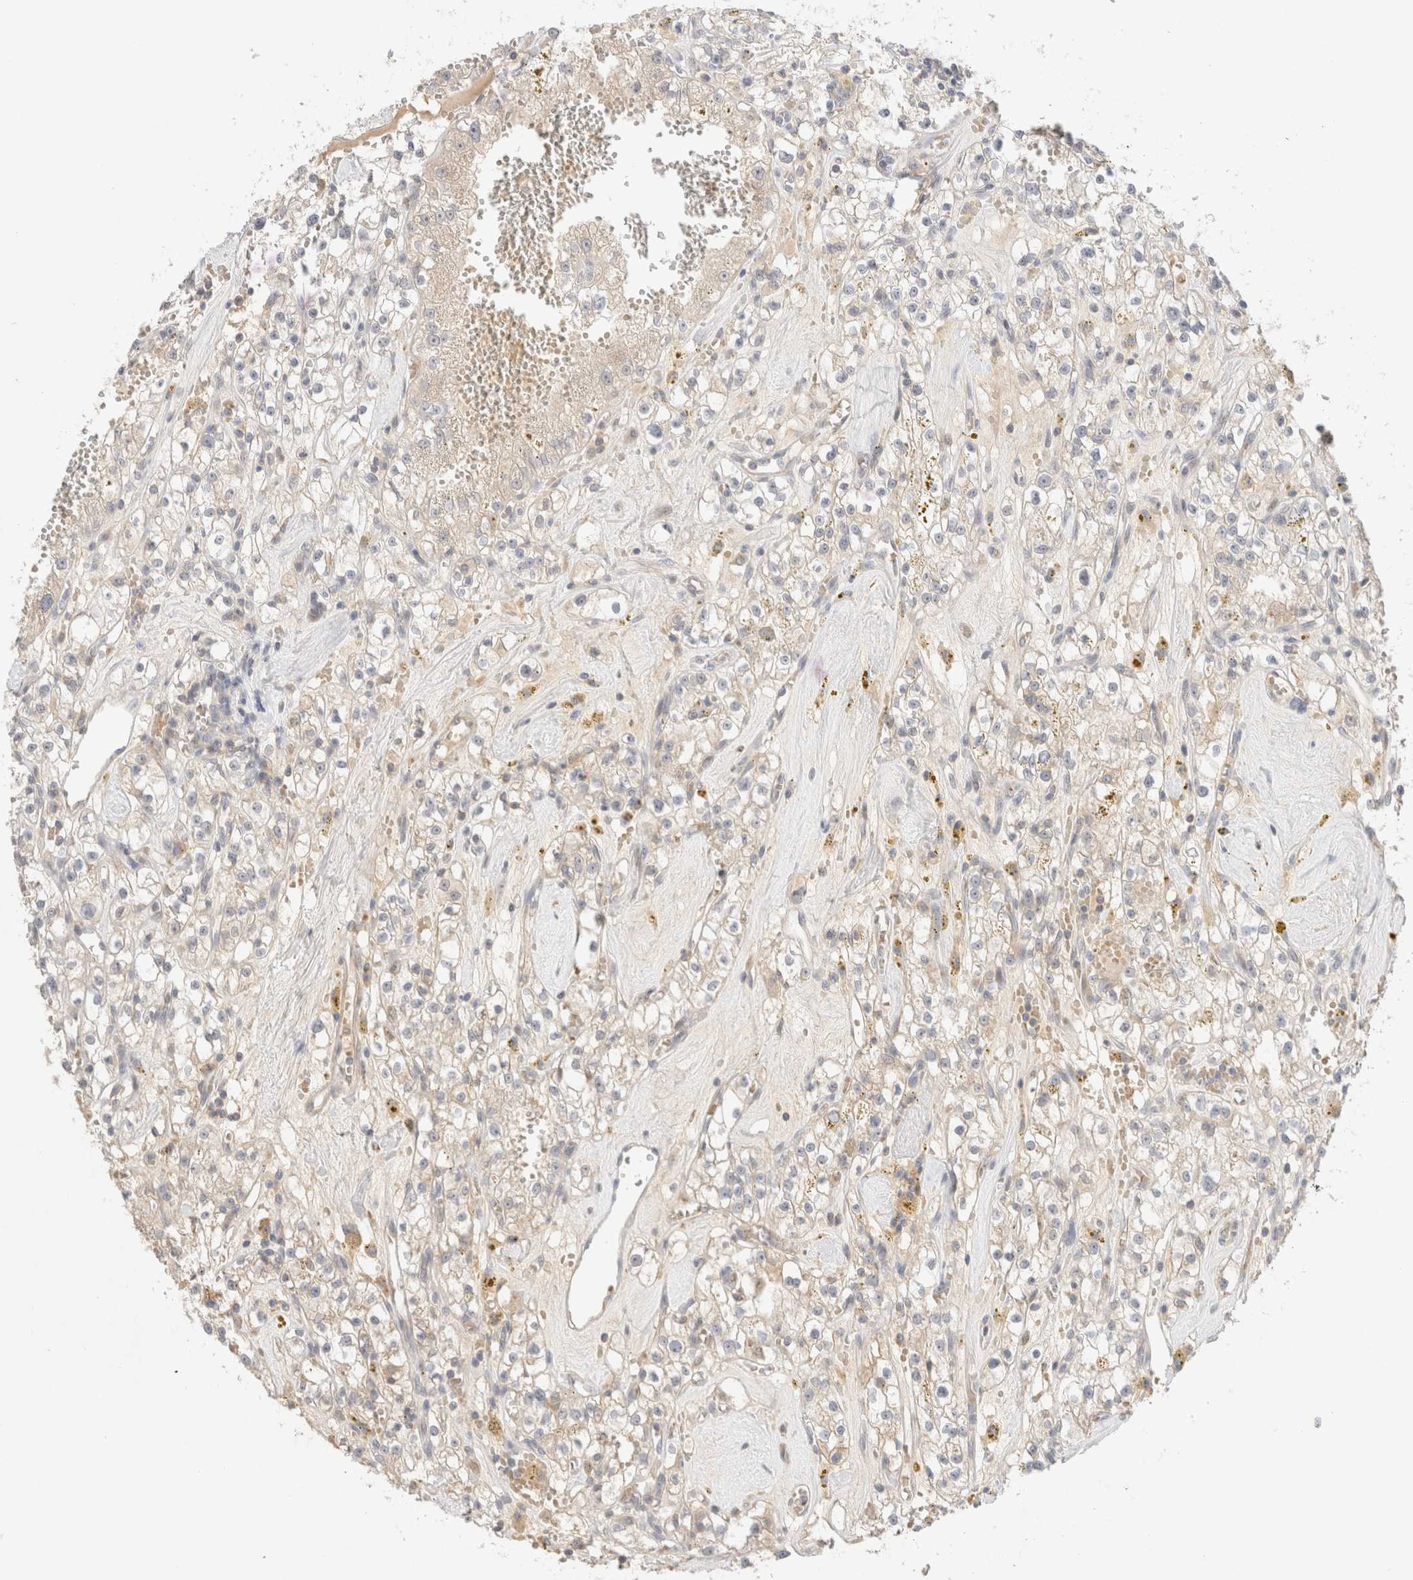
{"staining": {"intensity": "weak", "quantity": "<25%", "location": "cytoplasmic/membranous"}, "tissue": "renal cancer", "cell_type": "Tumor cells", "image_type": "cancer", "snomed": [{"axis": "morphology", "description": "Adenocarcinoma, NOS"}, {"axis": "topography", "description": "Kidney"}], "caption": "Histopathology image shows no protein expression in tumor cells of adenocarcinoma (renal) tissue.", "gene": "MRM3", "patient": {"sex": "male", "age": 56}}